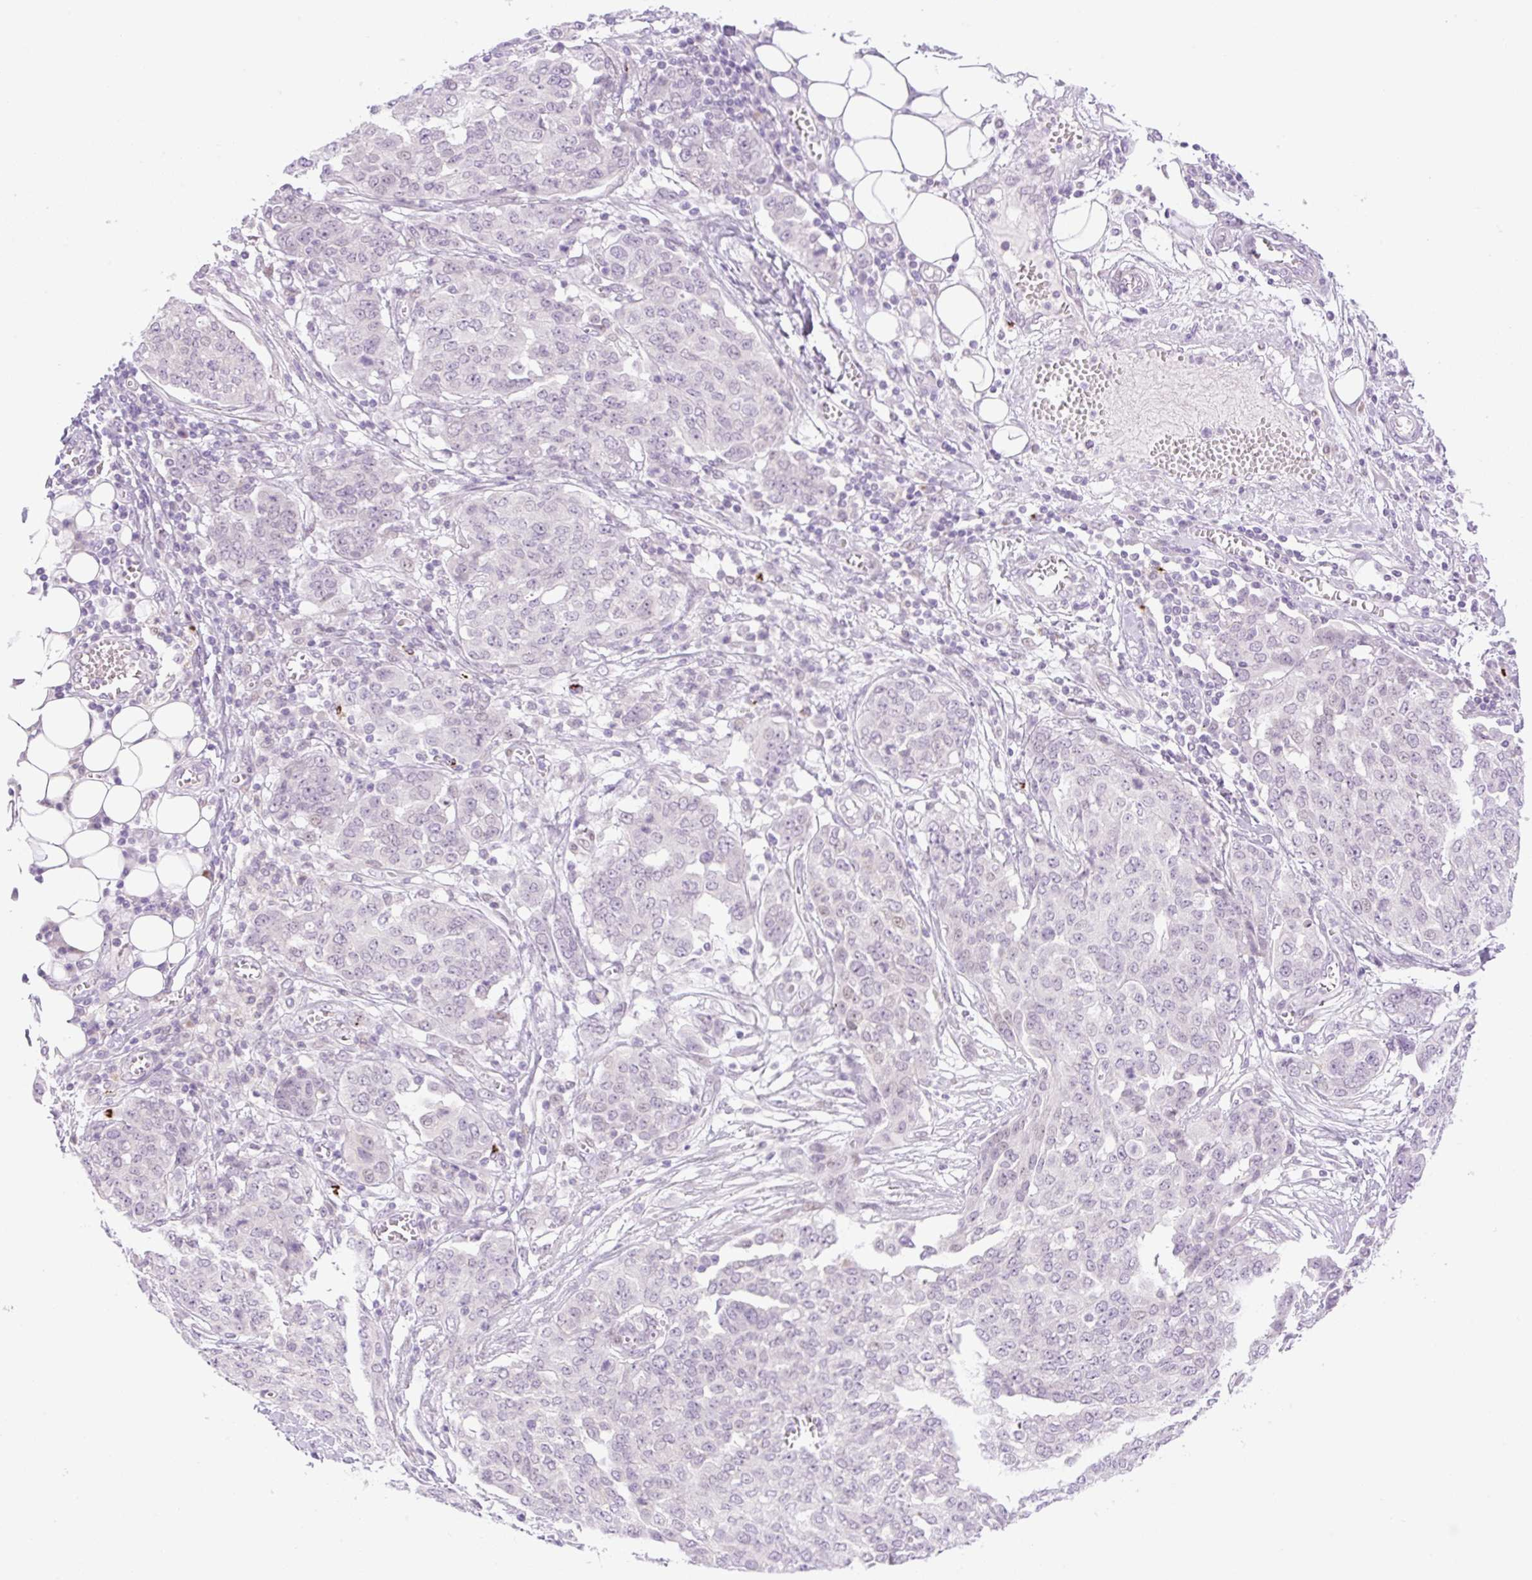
{"staining": {"intensity": "negative", "quantity": "none", "location": "none"}, "tissue": "ovarian cancer", "cell_type": "Tumor cells", "image_type": "cancer", "snomed": [{"axis": "morphology", "description": "Cystadenocarcinoma, serous, NOS"}, {"axis": "topography", "description": "Soft tissue"}, {"axis": "topography", "description": "Ovary"}], "caption": "This is an IHC photomicrograph of human ovarian cancer (serous cystadenocarcinoma). There is no expression in tumor cells.", "gene": "SPRYD4", "patient": {"sex": "female", "age": 57}}